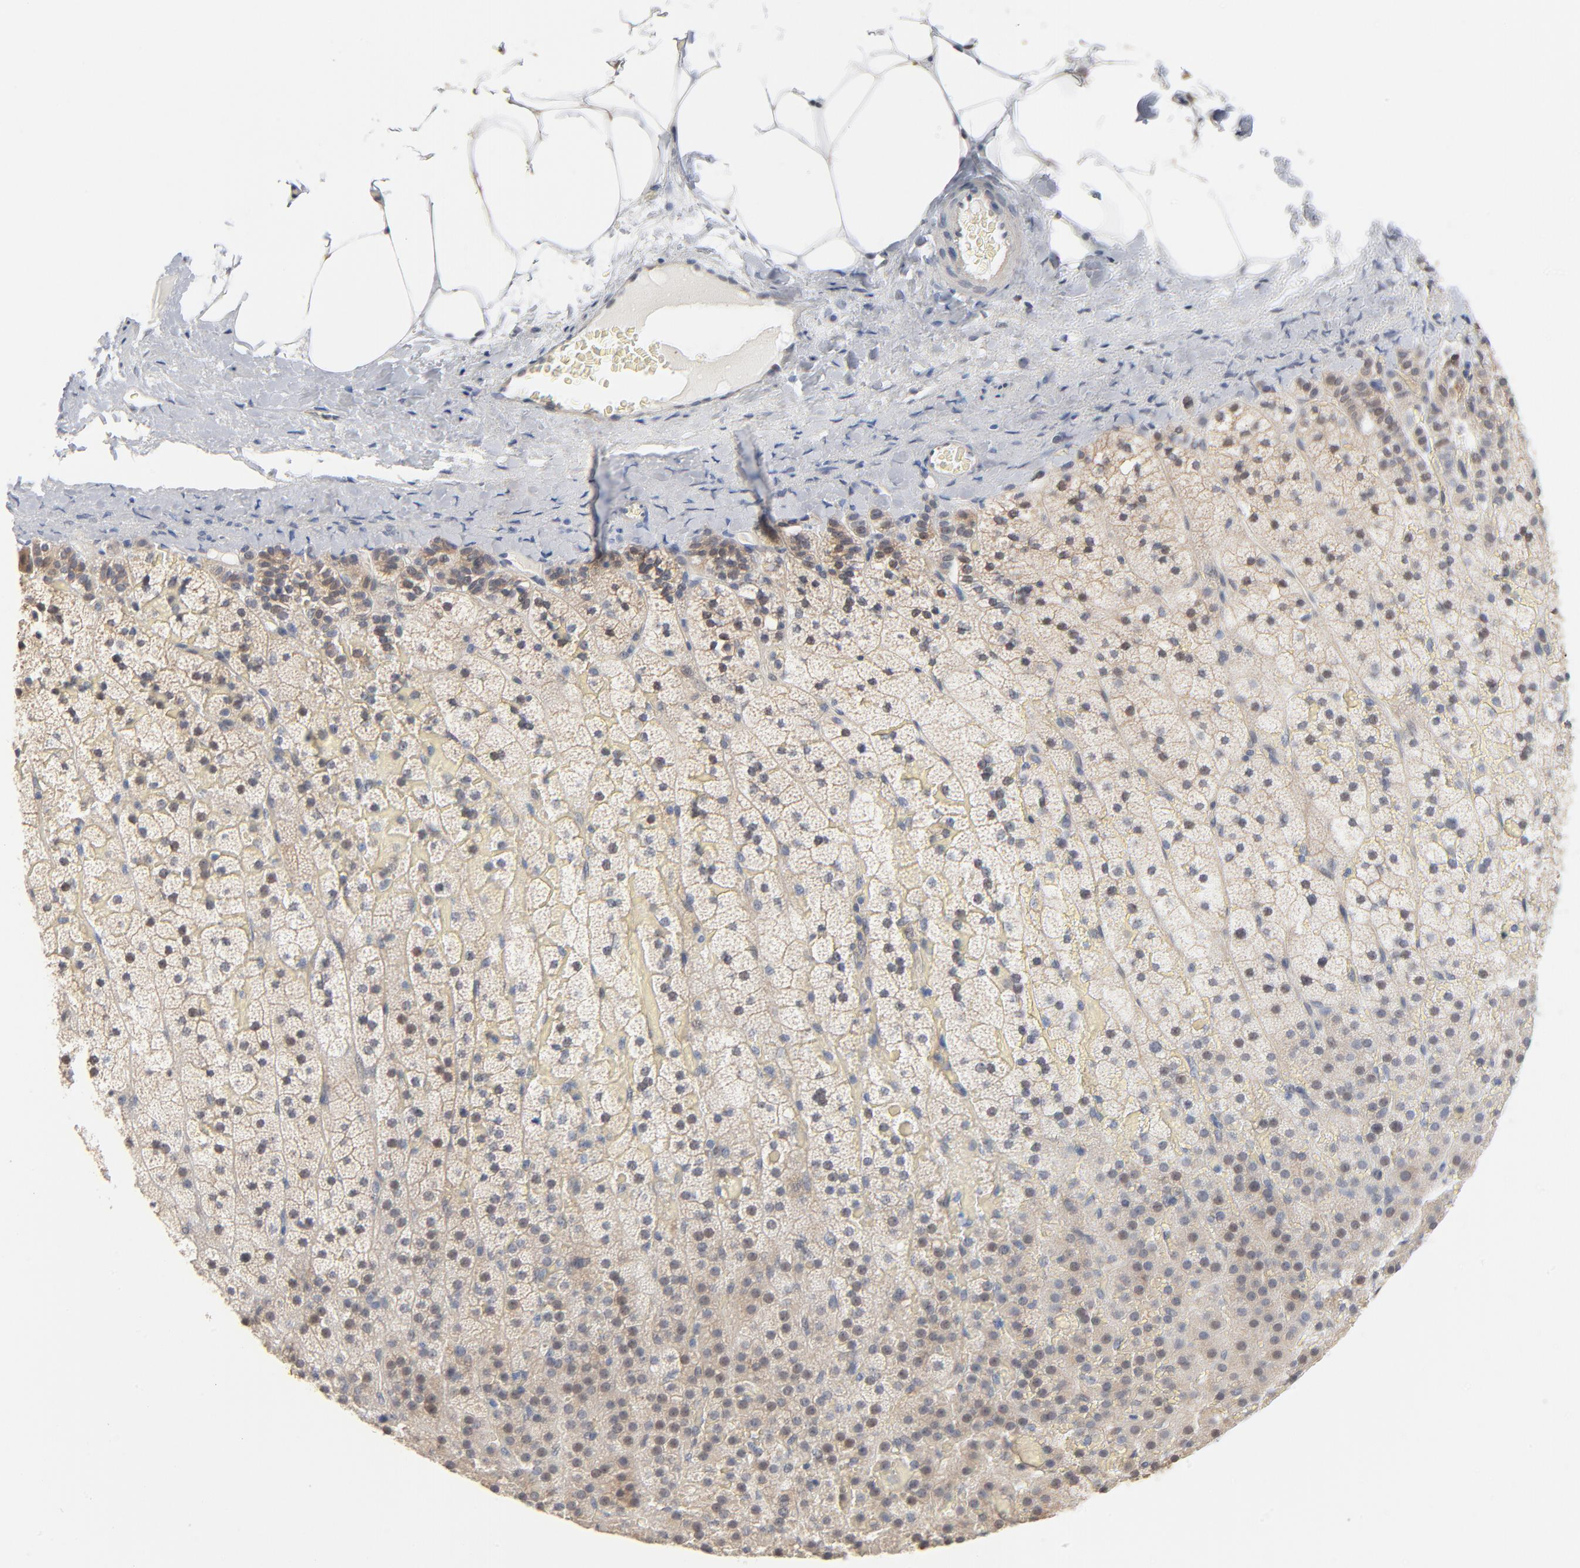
{"staining": {"intensity": "weak", "quantity": ">75%", "location": "cytoplasmic/membranous,nuclear"}, "tissue": "adrenal gland", "cell_type": "Glandular cells", "image_type": "normal", "snomed": [{"axis": "morphology", "description": "Normal tissue, NOS"}, {"axis": "topography", "description": "Adrenal gland"}], "caption": "Protein expression analysis of benign human adrenal gland reveals weak cytoplasmic/membranous,nuclear staining in approximately >75% of glandular cells. The protein is stained brown, and the nuclei are stained in blue (DAB (3,3'-diaminobenzidine) IHC with brightfield microscopy, high magnification).", "gene": "EPCAM", "patient": {"sex": "male", "age": 35}}